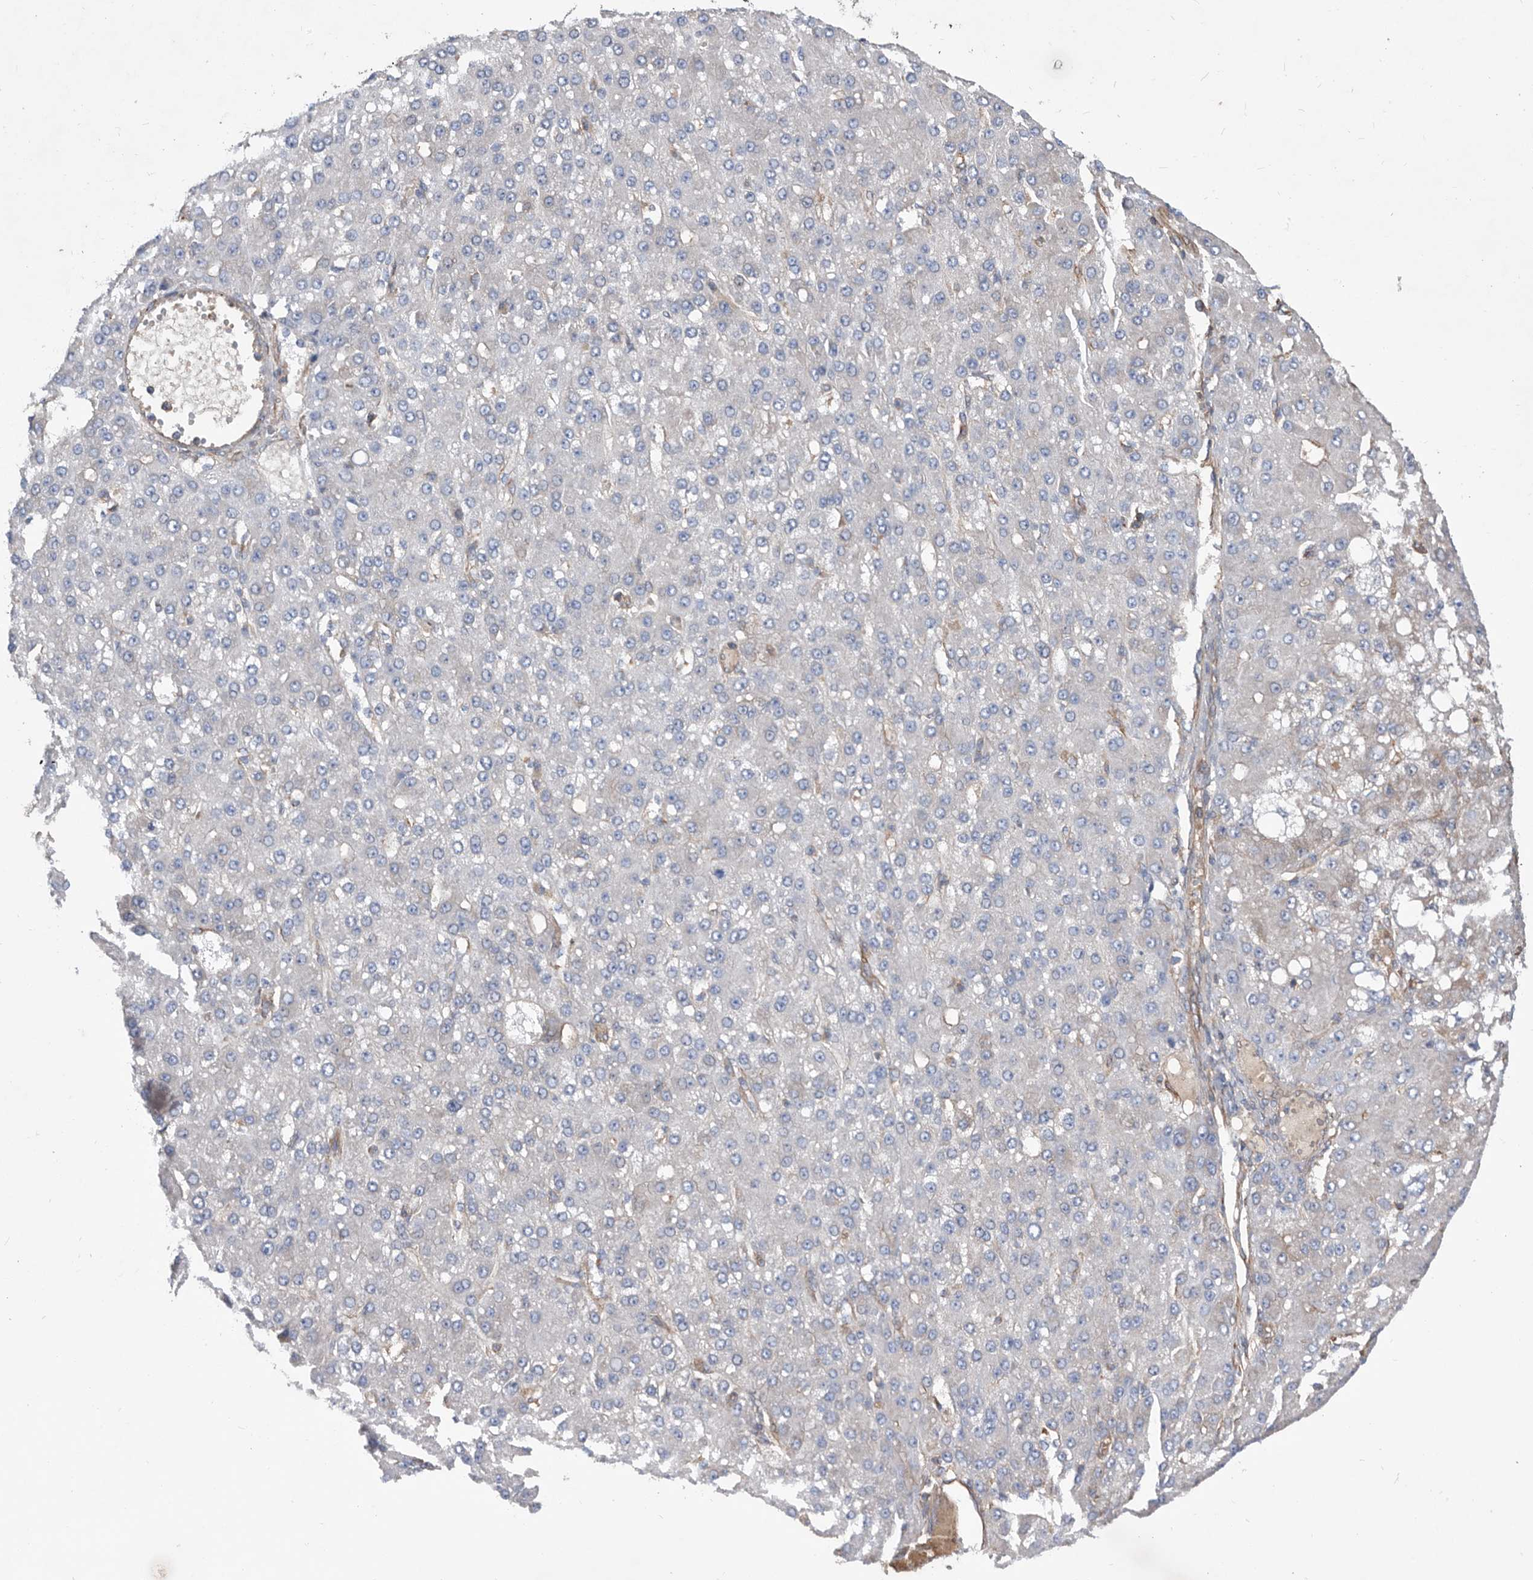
{"staining": {"intensity": "negative", "quantity": "none", "location": "none"}, "tissue": "liver cancer", "cell_type": "Tumor cells", "image_type": "cancer", "snomed": [{"axis": "morphology", "description": "Carcinoma, Hepatocellular, NOS"}, {"axis": "topography", "description": "Liver"}], "caption": "There is no significant positivity in tumor cells of hepatocellular carcinoma (liver).", "gene": "ATP13A3", "patient": {"sex": "male", "age": 67}}